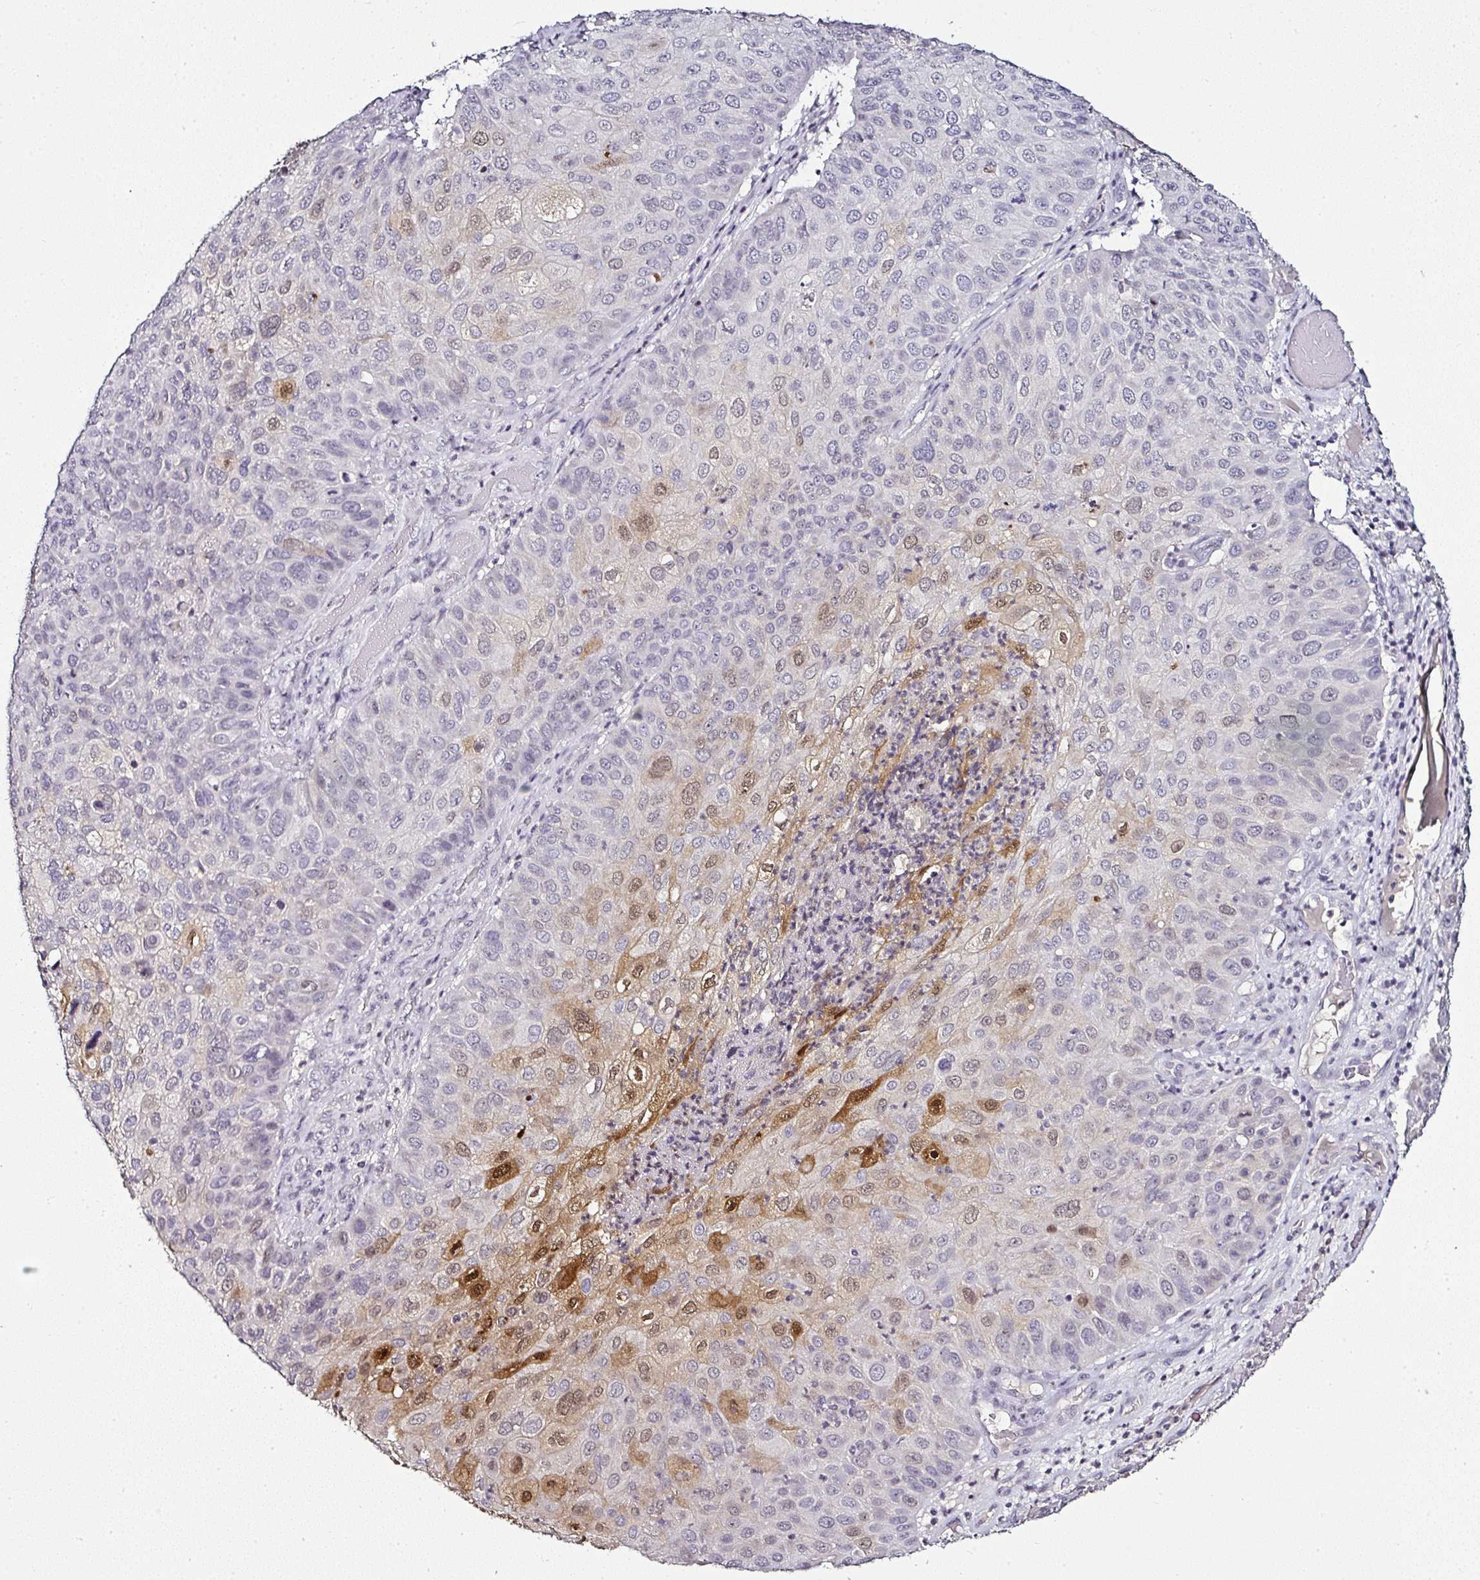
{"staining": {"intensity": "moderate", "quantity": "25%-75%", "location": "cytoplasmic/membranous,nuclear"}, "tissue": "skin cancer", "cell_type": "Tumor cells", "image_type": "cancer", "snomed": [{"axis": "morphology", "description": "Squamous cell carcinoma, NOS"}, {"axis": "topography", "description": "Skin"}], "caption": "About 25%-75% of tumor cells in human skin squamous cell carcinoma show moderate cytoplasmic/membranous and nuclear protein positivity as visualized by brown immunohistochemical staining.", "gene": "SERPINB3", "patient": {"sex": "male", "age": 87}}